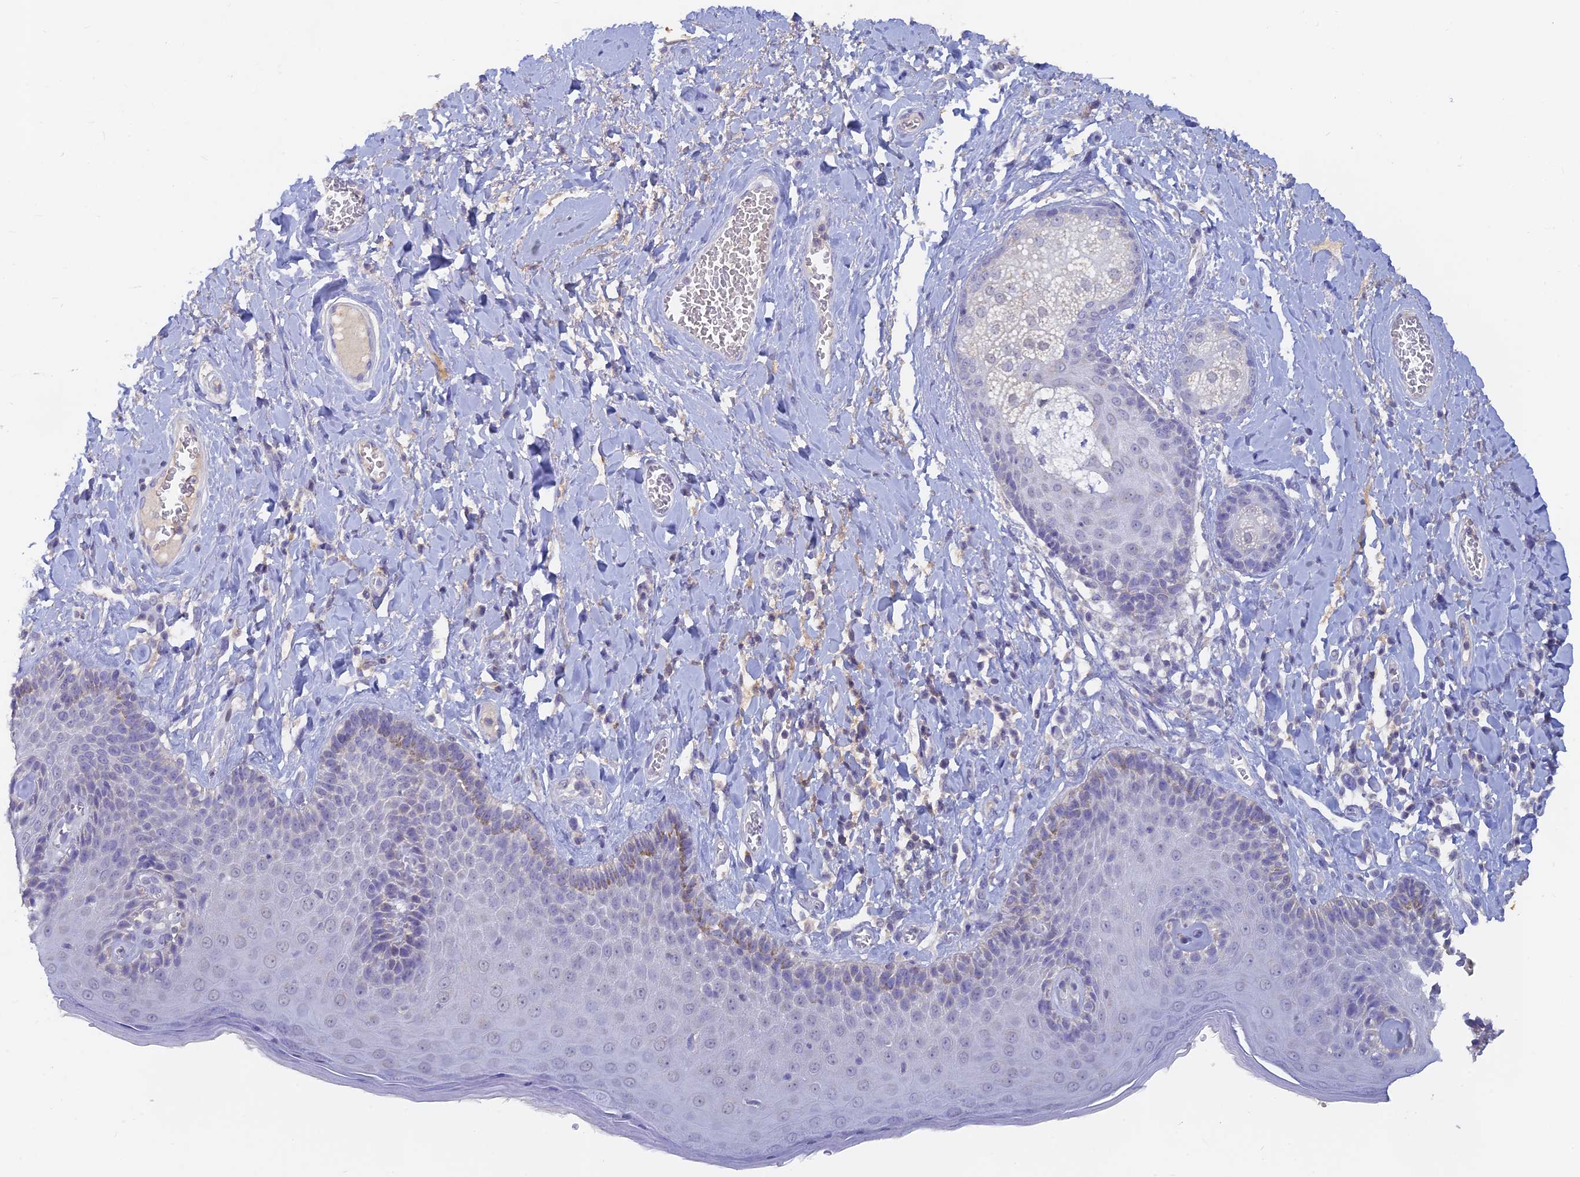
{"staining": {"intensity": "weak", "quantity": "<25%", "location": "cytoplasmic/membranous"}, "tissue": "skin", "cell_type": "Epidermal cells", "image_type": "normal", "snomed": [{"axis": "morphology", "description": "Normal tissue, NOS"}, {"axis": "topography", "description": "Anal"}], "caption": "Epidermal cells show no significant protein expression in normal skin. Brightfield microscopy of immunohistochemistry stained with DAB (3,3'-diaminobenzidine) (brown) and hematoxylin (blue), captured at high magnification.", "gene": "LRIF1", "patient": {"sex": "male", "age": 69}}